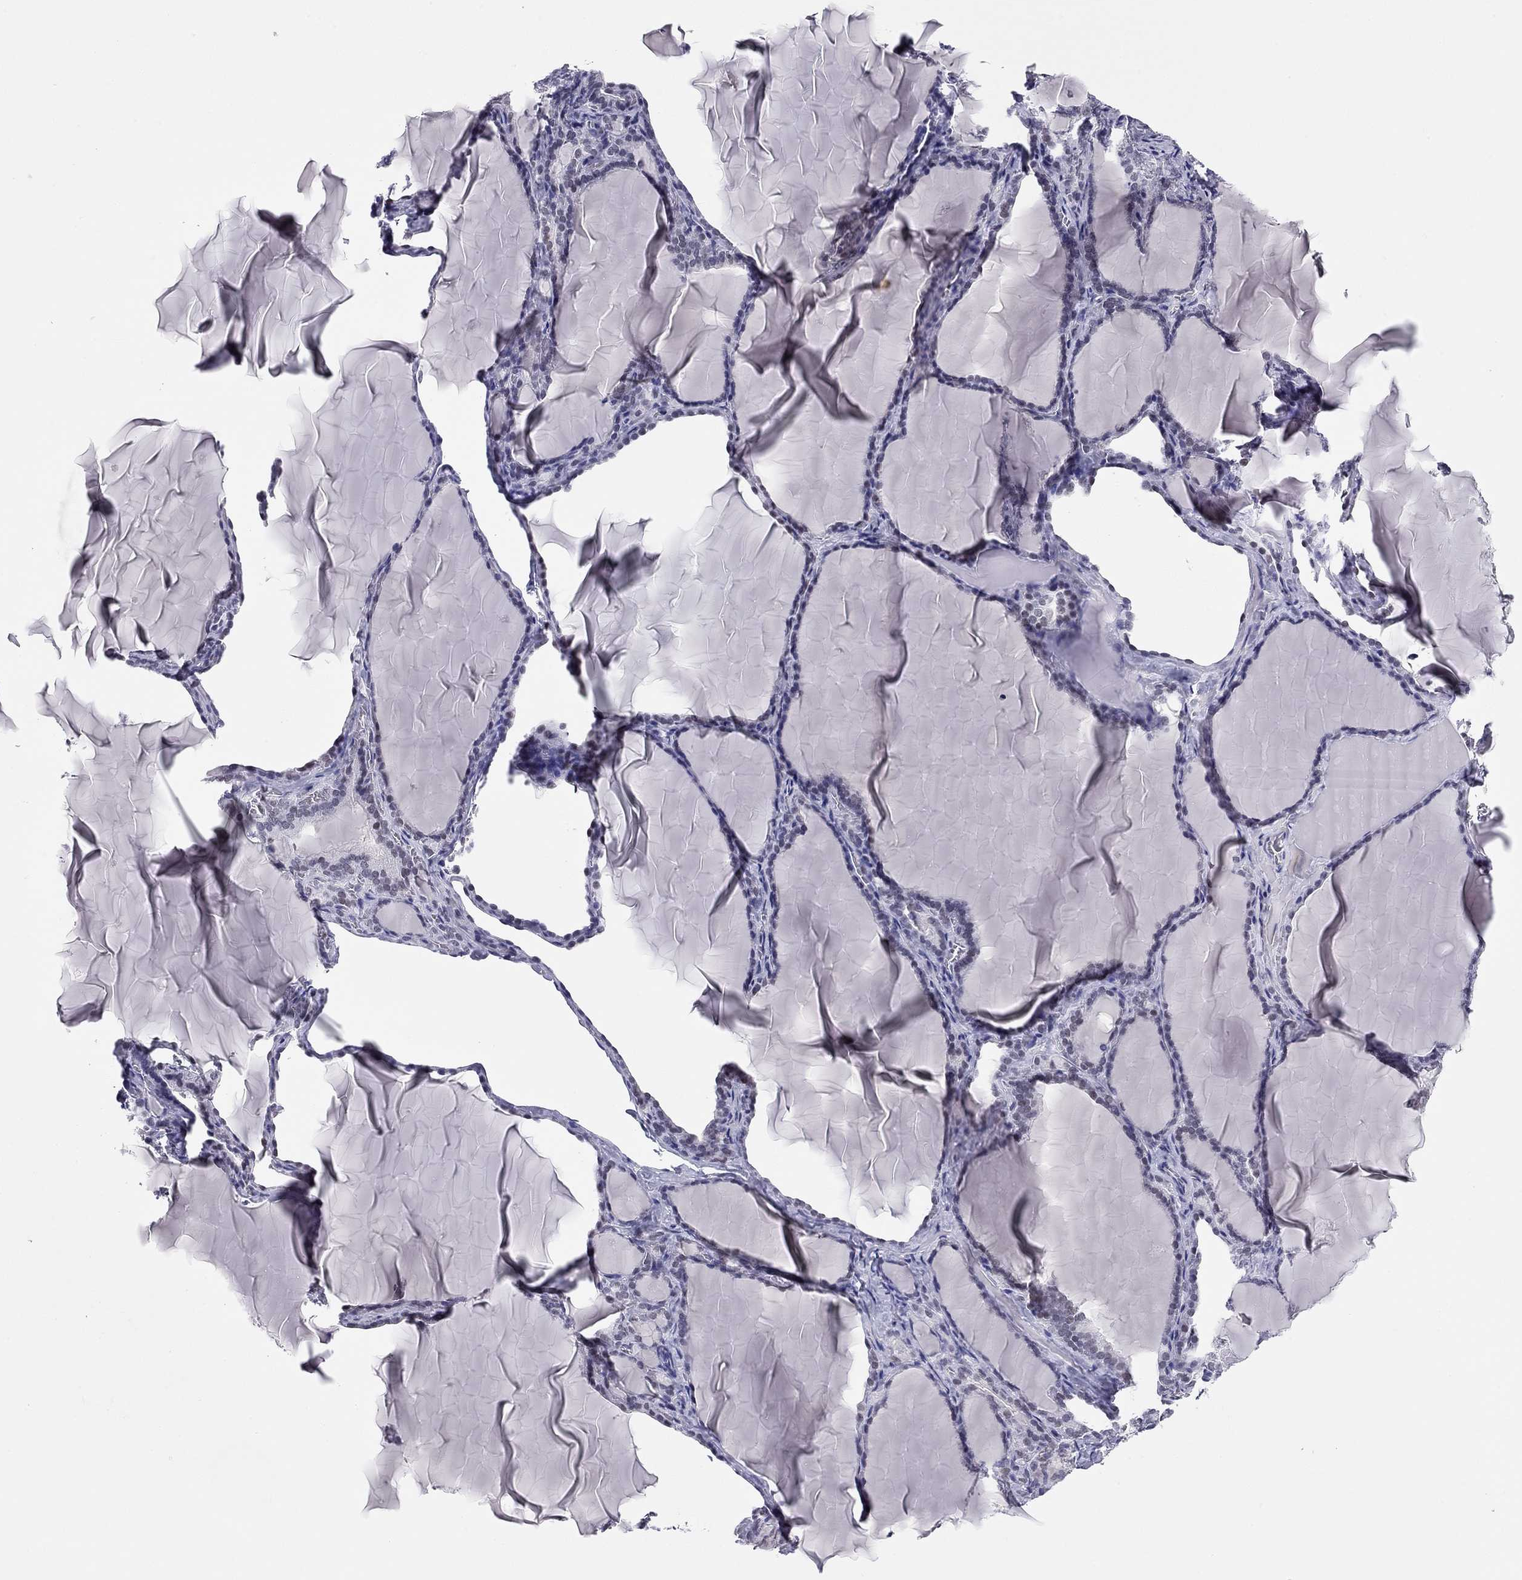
{"staining": {"intensity": "weak", "quantity": "25%-75%", "location": "nuclear"}, "tissue": "thyroid gland", "cell_type": "Glandular cells", "image_type": "normal", "snomed": [{"axis": "morphology", "description": "Normal tissue, NOS"}, {"axis": "morphology", "description": "Hyperplasia, NOS"}, {"axis": "topography", "description": "Thyroid gland"}], "caption": "IHC image of benign thyroid gland: human thyroid gland stained using immunohistochemistry demonstrates low levels of weak protein expression localized specifically in the nuclear of glandular cells, appearing as a nuclear brown color.", "gene": "DOT1L", "patient": {"sex": "female", "age": 27}}